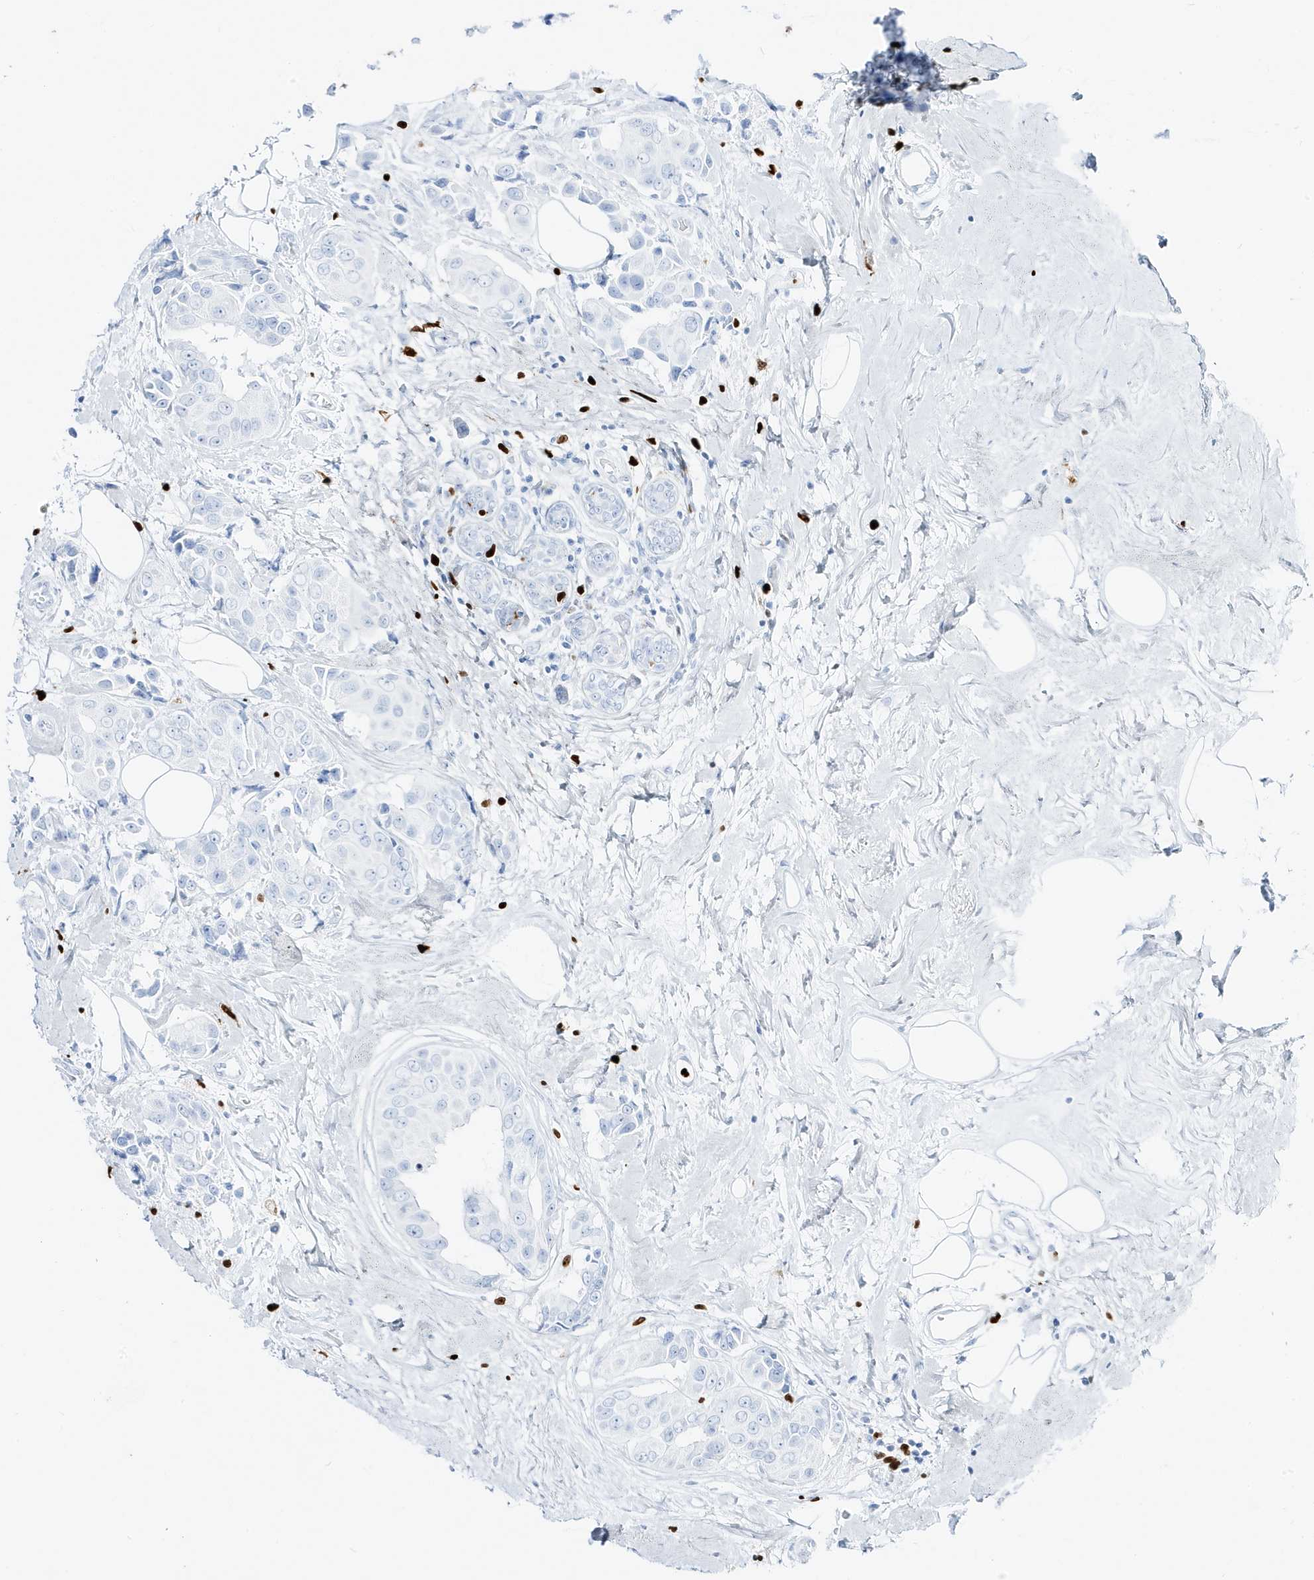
{"staining": {"intensity": "negative", "quantity": "none", "location": "none"}, "tissue": "breast cancer", "cell_type": "Tumor cells", "image_type": "cancer", "snomed": [{"axis": "morphology", "description": "Normal tissue, NOS"}, {"axis": "morphology", "description": "Duct carcinoma"}, {"axis": "topography", "description": "Breast"}], "caption": "IHC photomicrograph of neoplastic tissue: breast cancer stained with DAB exhibits no significant protein positivity in tumor cells.", "gene": "MNDA", "patient": {"sex": "female", "age": 39}}